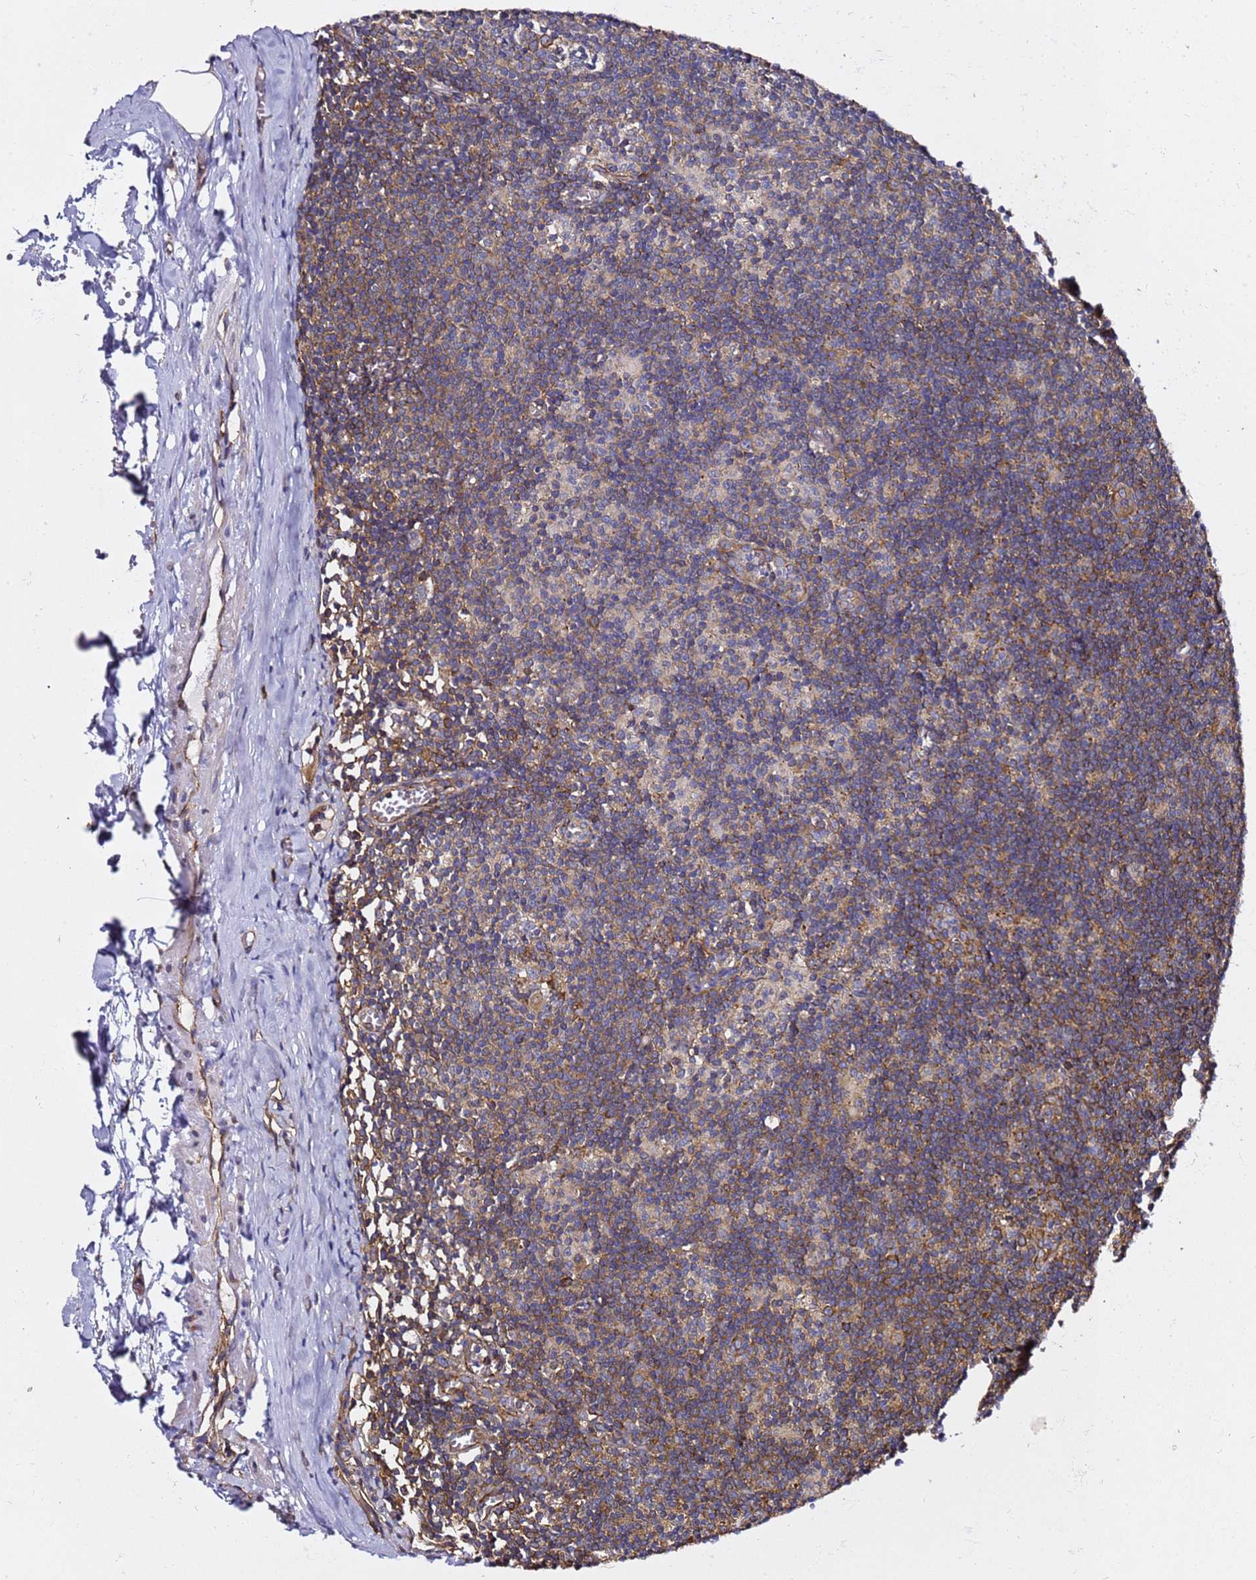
{"staining": {"intensity": "strong", "quantity": ">75%", "location": "cytoplasmic/membranous"}, "tissue": "lymph node", "cell_type": "Germinal center cells", "image_type": "normal", "snomed": [{"axis": "morphology", "description": "Normal tissue, NOS"}, {"axis": "topography", "description": "Lymph node"}], "caption": "Lymph node stained with DAB (3,3'-diaminobenzidine) immunohistochemistry displays high levels of strong cytoplasmic/membranous expression in about >75% of germinal center cells. Immunohistochemistry (ihc) stains the protein in brown and the nuclei are stained blue.", "gene": "TPST1", "patient": {"sex": "female", "age": 42}}